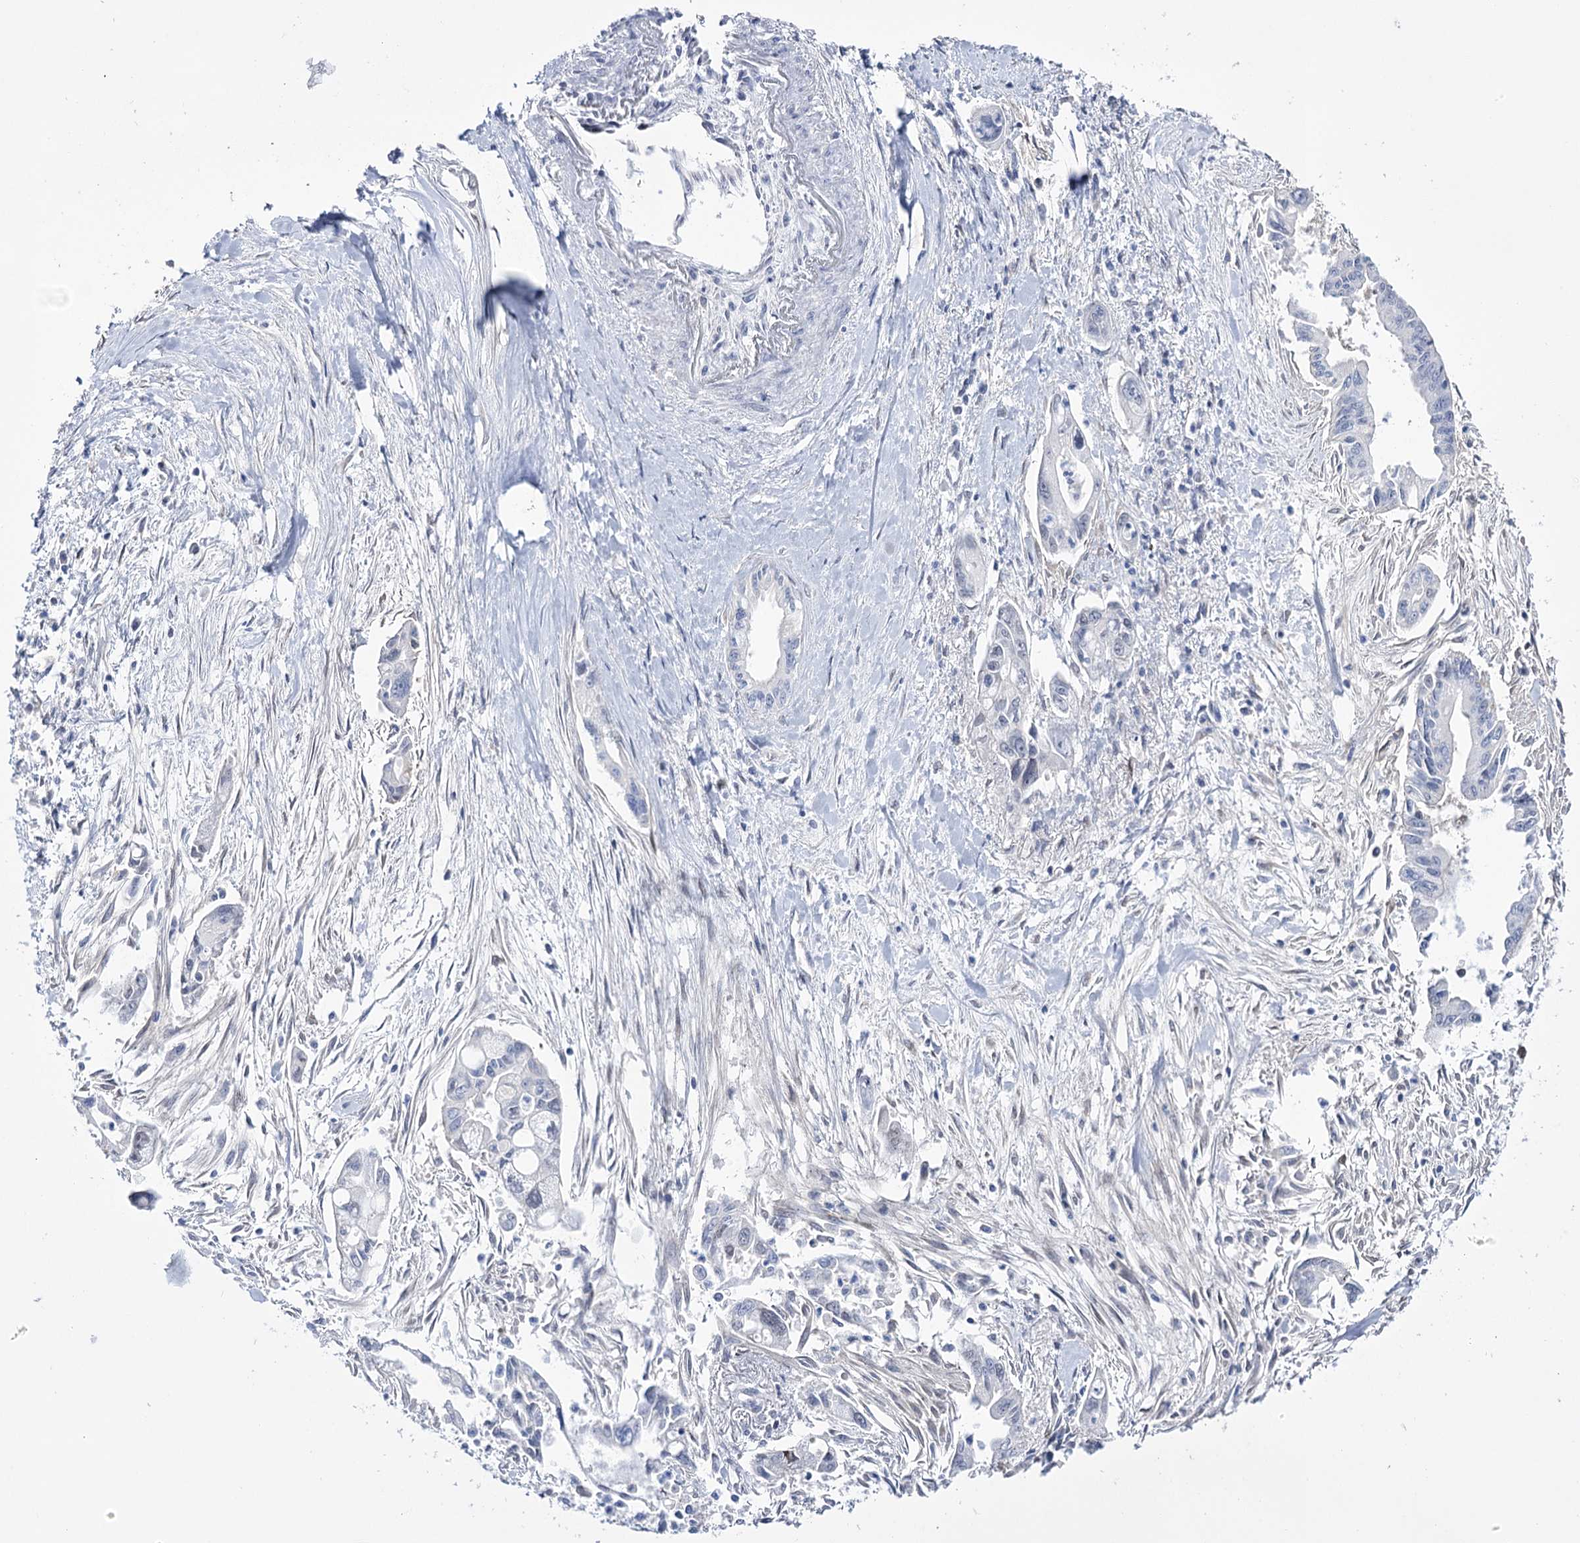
{"staining": {"intensity": "negative", "quantity": "none", "location": "none"}, "tissue": "pancreatic cancer", "cell_type": "Tumor cells", "image_type": "cancer", "snomed": [{"axis": "morphology", "description": "Adenocarcinoma, NOS"}, {"axis": "topography", "description": "Pancreas"}], "caption": "The micrograph shows no significant positivity in tumor cells of pancreatic cancer. (Stains: DAB (3,3'-diaminobenzidine) immunohistochemistry (IHC) with hematoxylin counter stain, Microscopy: brightfield microscopy at high magnification).", "gene": "RBM15B", "patient": {"sex": "male", "age": 70}}